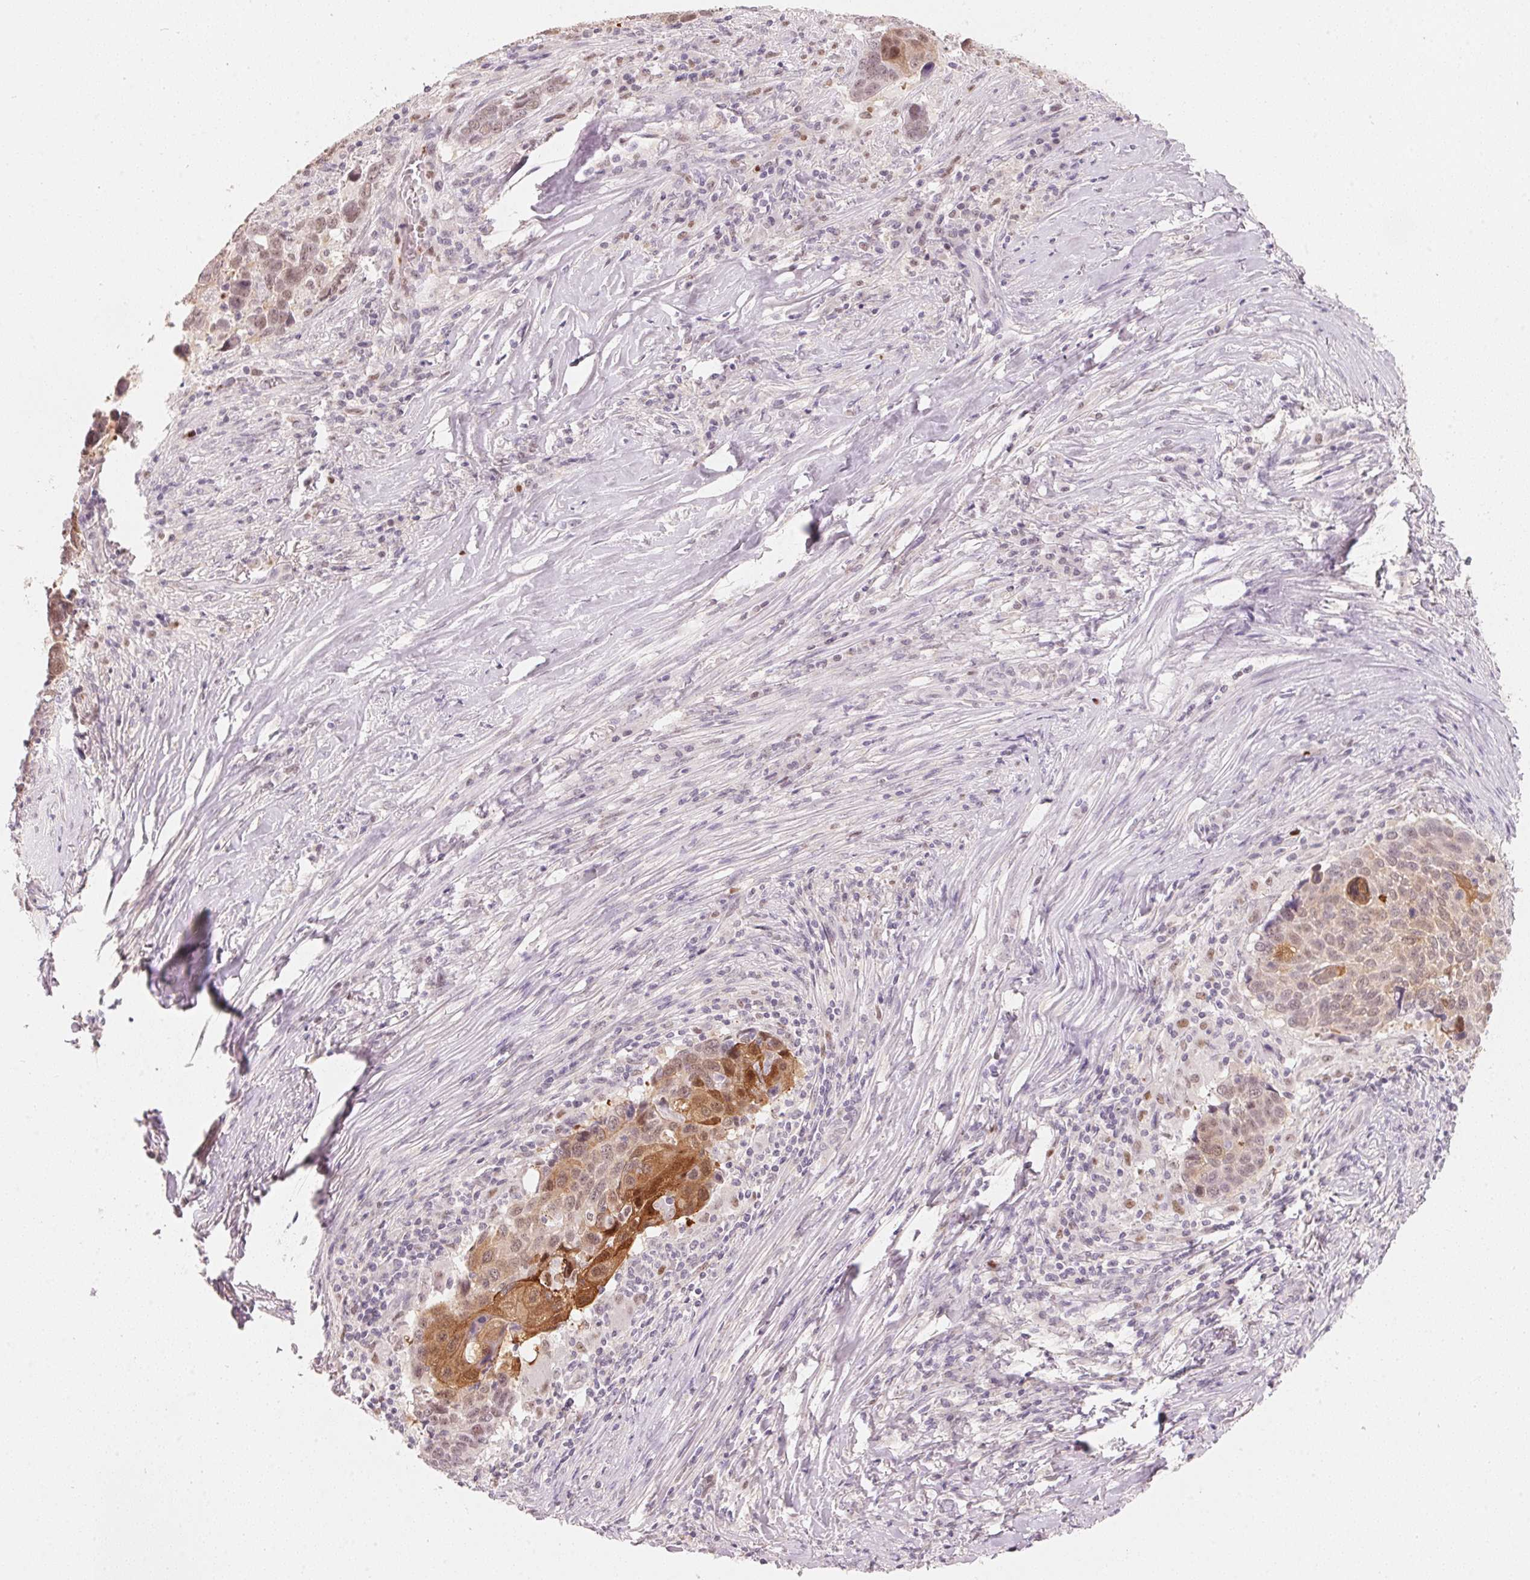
{"staining": {"intensity": "moderate", "quantity": "<25%", "location": "cytoplasmic/membranous,nuclear"}, "tissue": "lung cancer", "cell_type": "Tumor cells", "image_type": "cancer", "snomed": [{"axis": "morphology", "description": "Squamous cell carcinoma, NOS"}, {"axis": "topography", "description": "Lung"}], "caption": "A brown stain labels moderate cytoplasmic/membranous and nuclear staining of a protein in human lung squamous cell carcinoma tumor cells.", "gene": "ARHGAP22", "patient": {"sex": "male", "age": 68}}